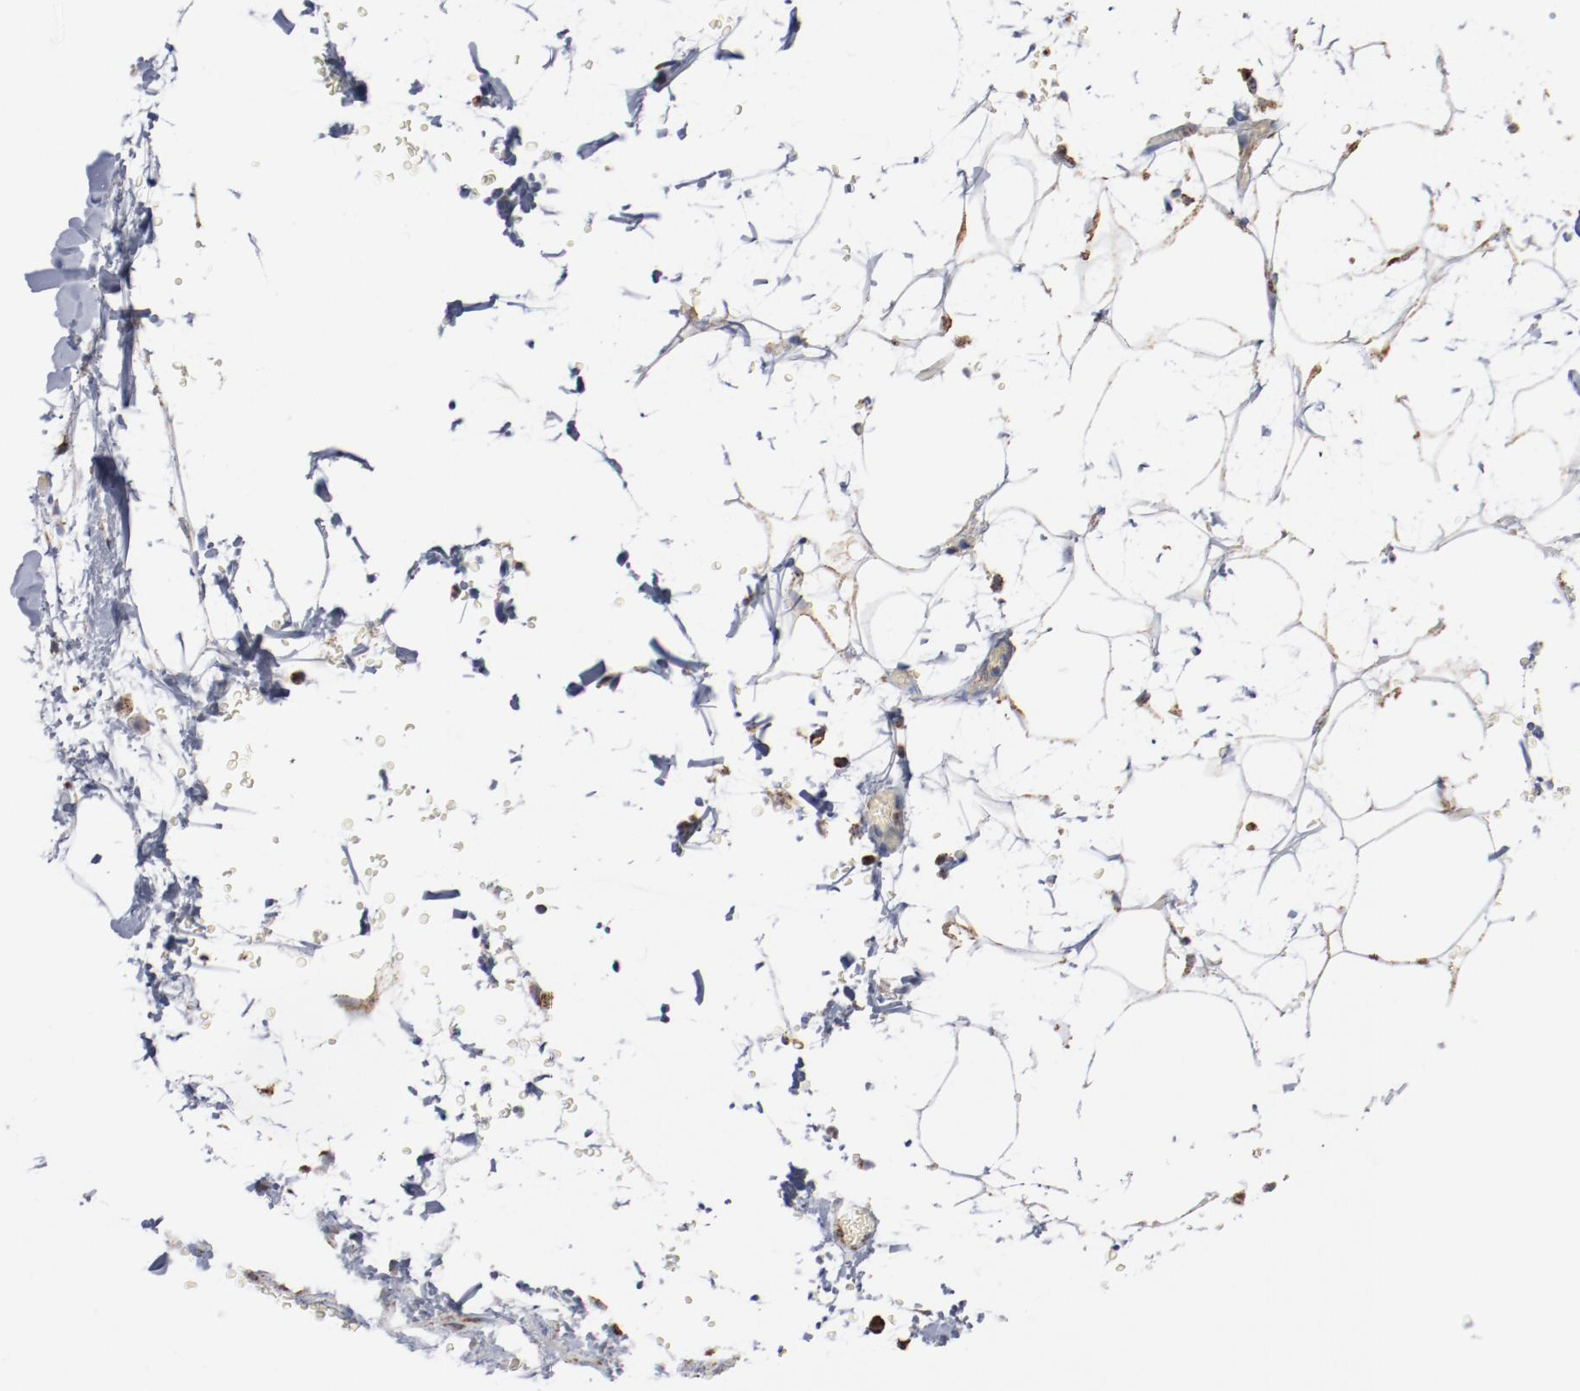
{"staining": {"intensity": "negative", "quantity": "none", "location": "none"}, "tissue": "adipose tissue", "cell_type": "Adipocytes", "image_type": "normal", "snomed": [{"axis": "morphology", "description": "Normal tissue, NOS"}, {"axis": "topography", "description": "Soft tissue"}], "caption": "IHC of benign adipose tissue shows no expression in adipocytes.", "gene": "NDUFS4", "patient": {"sex": "male", "age": 72}}